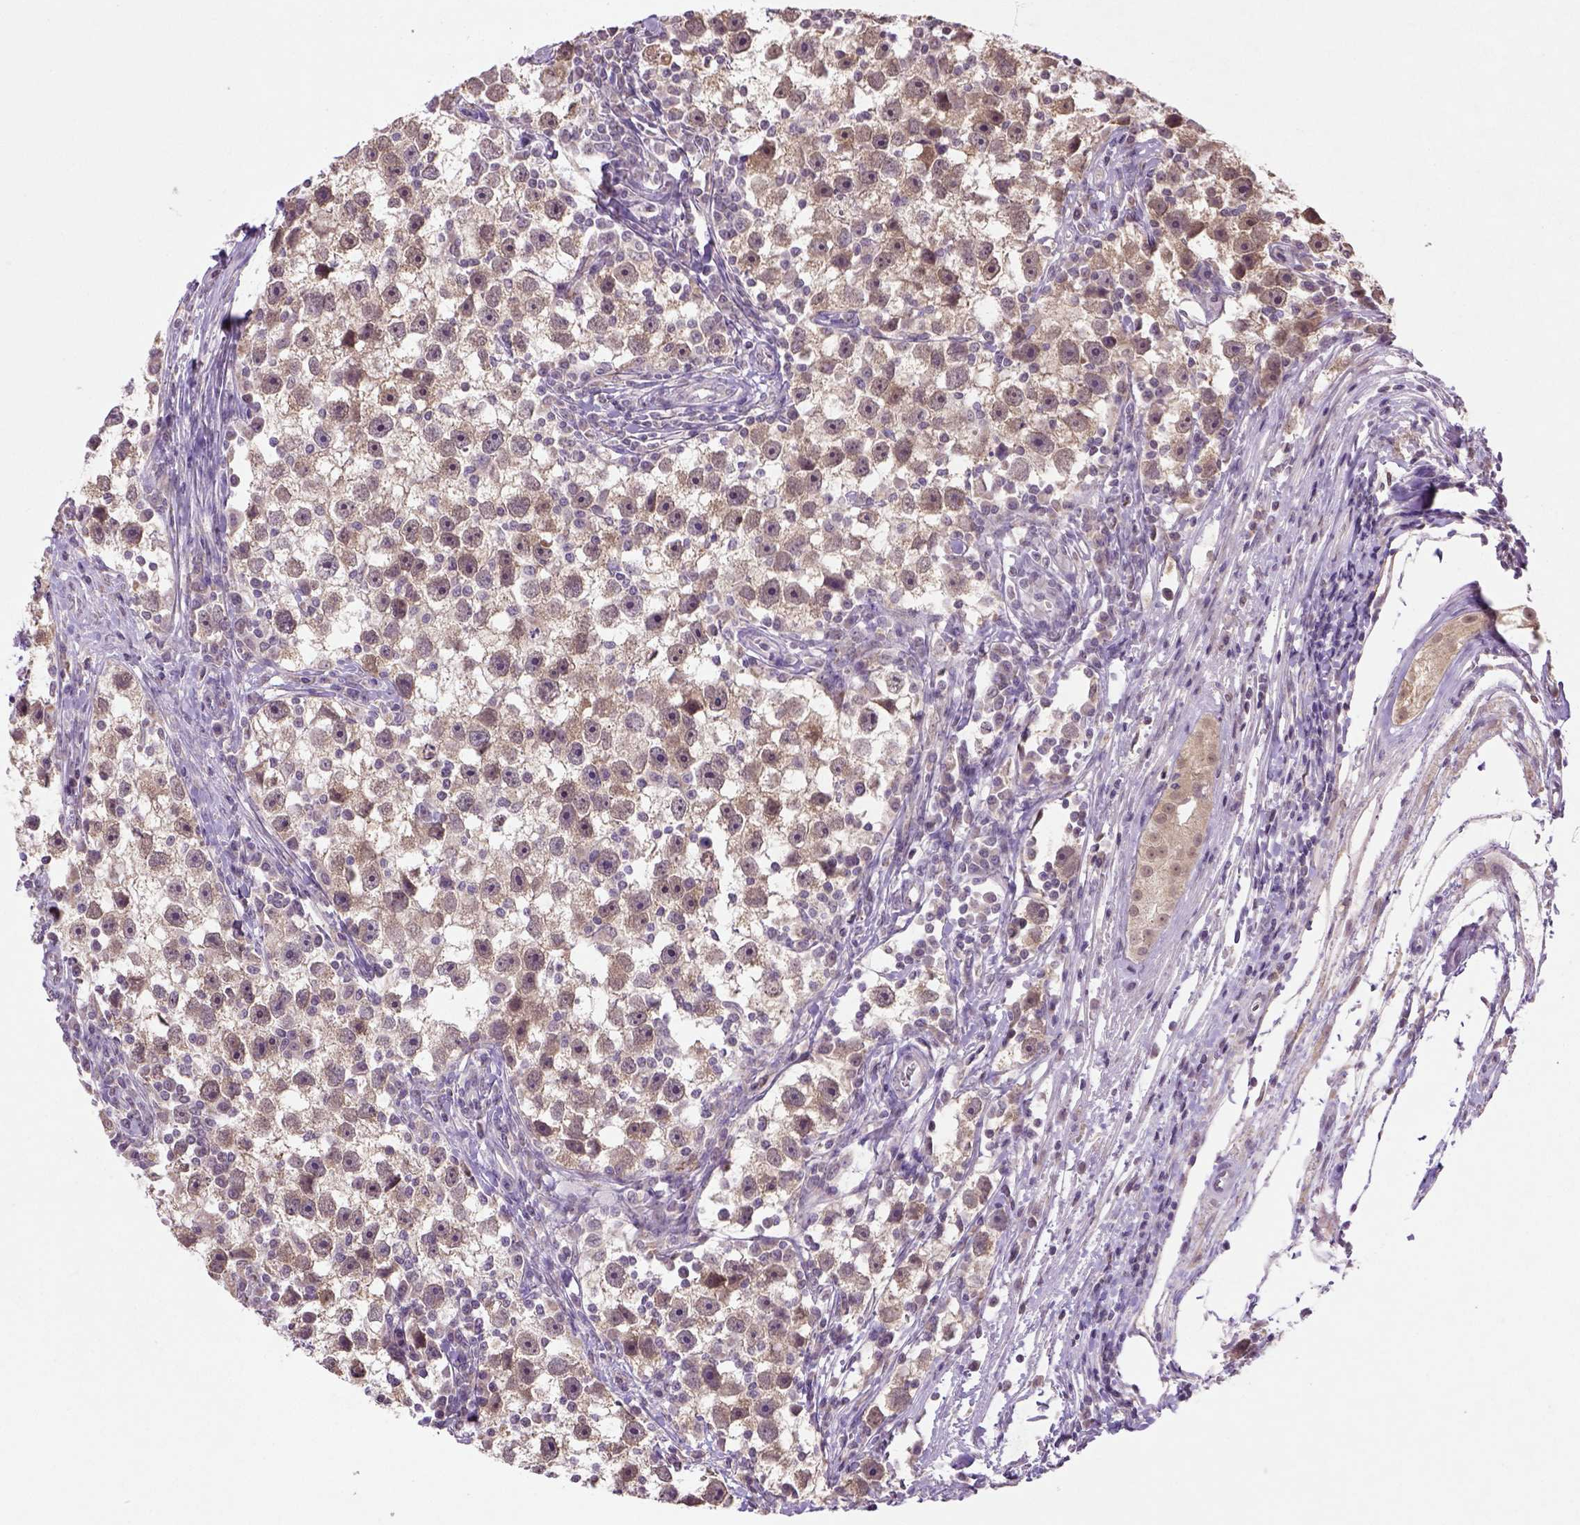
{"staining": {"intensity": "weak", "quantity": "<25%", "location": "cytoplasmic/membranous"}, "tissue": "testis cancer", "cell_type": "Tumor cells", "image_type": "cancer", "snomed": [{"axis": "morphology", "description": "Seminoma, NOS"}, {"axis": "topography", "description": "Testis"}], "caption": "This is a histopathology image of IHC staining of testis cancer (seminoma), which shows no staining in tumor cells.", "gene": "NUDT10", "patient": {"sex": "male", "age": 30}}